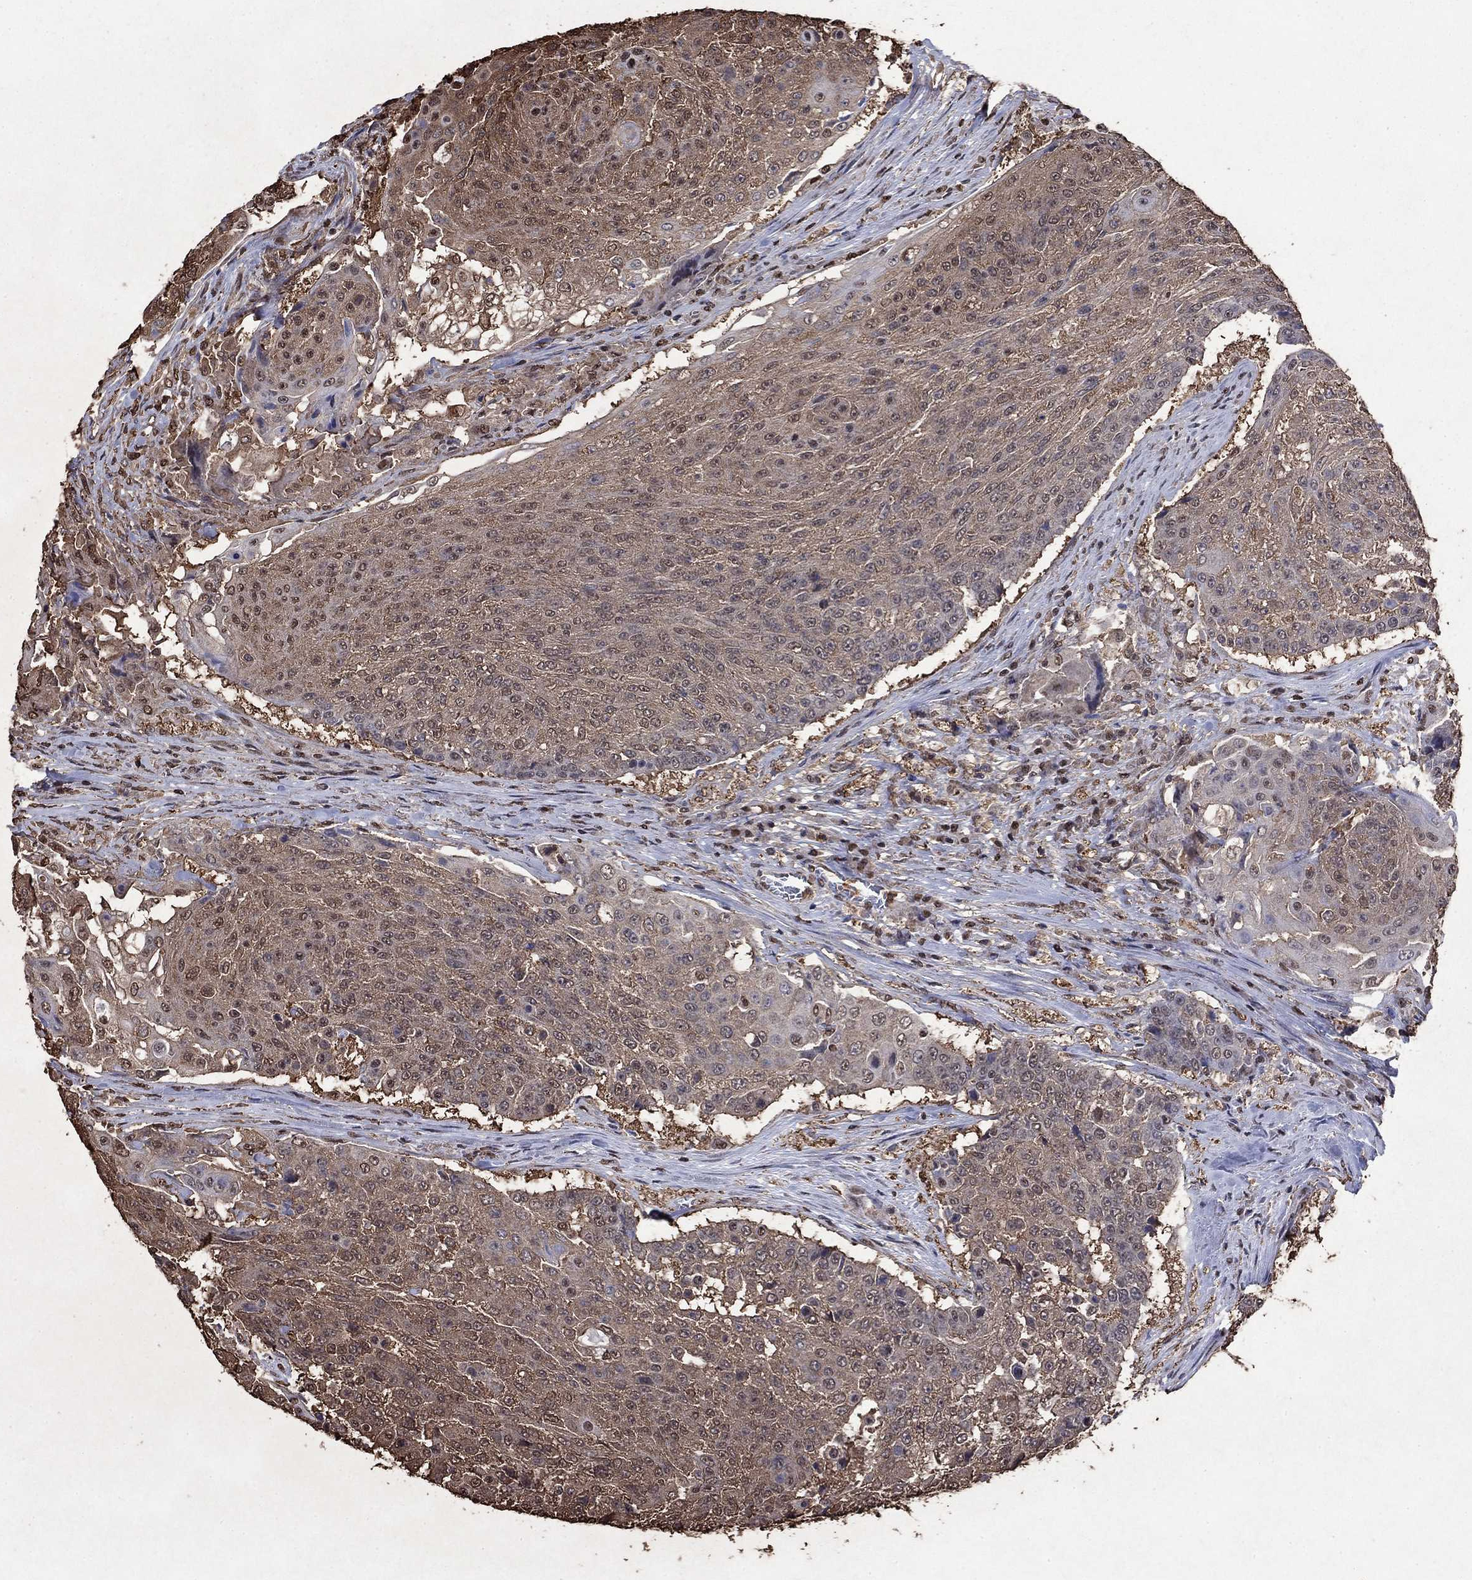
{"staining": {"intensity": "moderate", "quantity": ">75%", "location": "cytoplasmic/membranous"}, "tissue": "urothelial cancer", "cell_type": "Tumor cells", "image_type": "cancer", "snomed": [{"axis": "morphology", "description": "Urothelial carcinoma, High grade"}, {"axis": "topography", "description": "Urinary bladder"}], "caption": "An image showing moderate cytoplasmic/membranous positivity in approximately >75% of tumor cells in high-grade urothelial carcinoma, as visualized by brown immunohistochemical staining.", "gene": "GAPDH", "patient": {"sex": "female", "age": 63}}